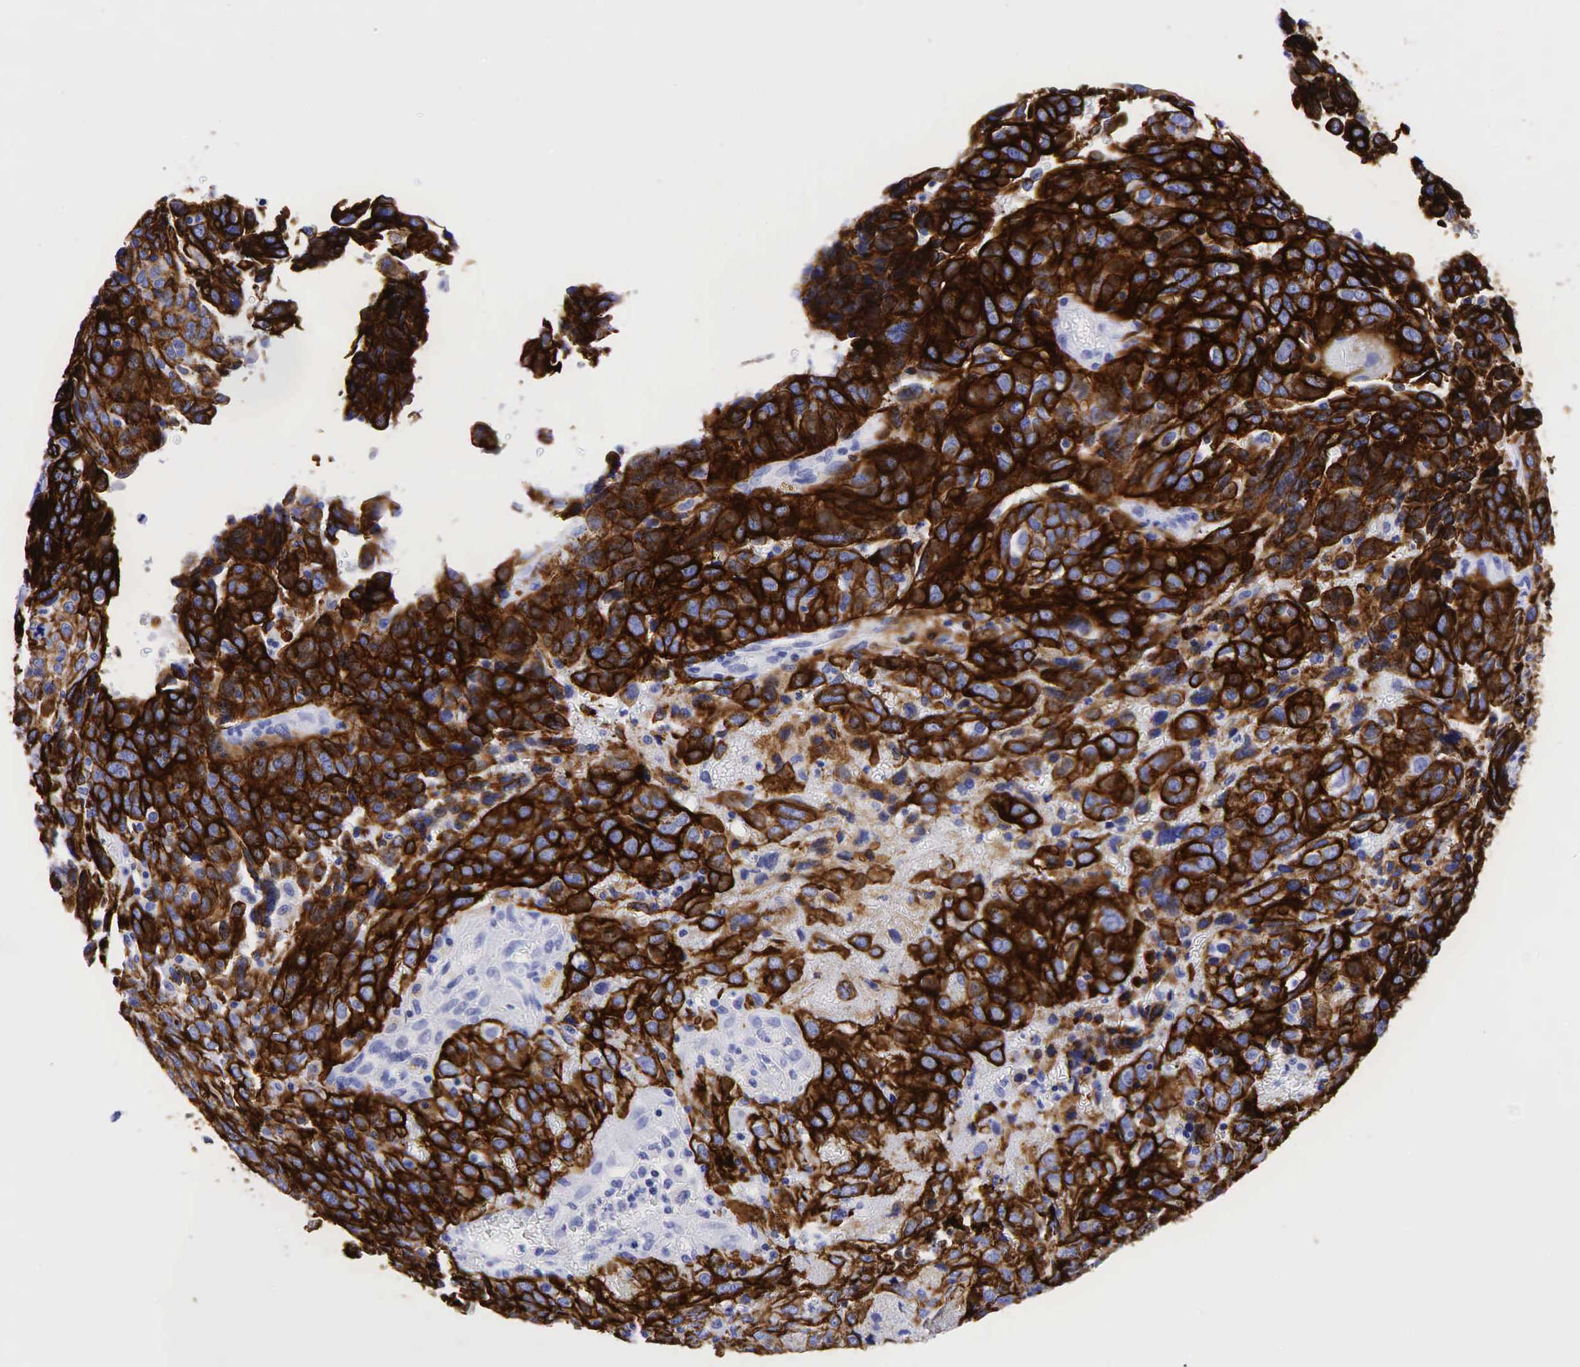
{"staining": {"intensity": "strong", "quantity": ">75%", "location": "cytoplasmic/membranous"}, "tissue": "ovarian cancer", "cell_type": "Tumor cells", "image_type": "cancer", "snomed": [{"axis": "morphology", "description": "Carcinoma, endometroid"}, {"axis": "topography", "description": "Ovary"}], "caption": "Human ovarian endometroid carcinoma stained with a brown dye shows strong cytoplasmic/membranous positive positivity in approximately >75% of tumor cells.", "gene": "KRT7", "patient": {"sex": "female", "age": 75}}